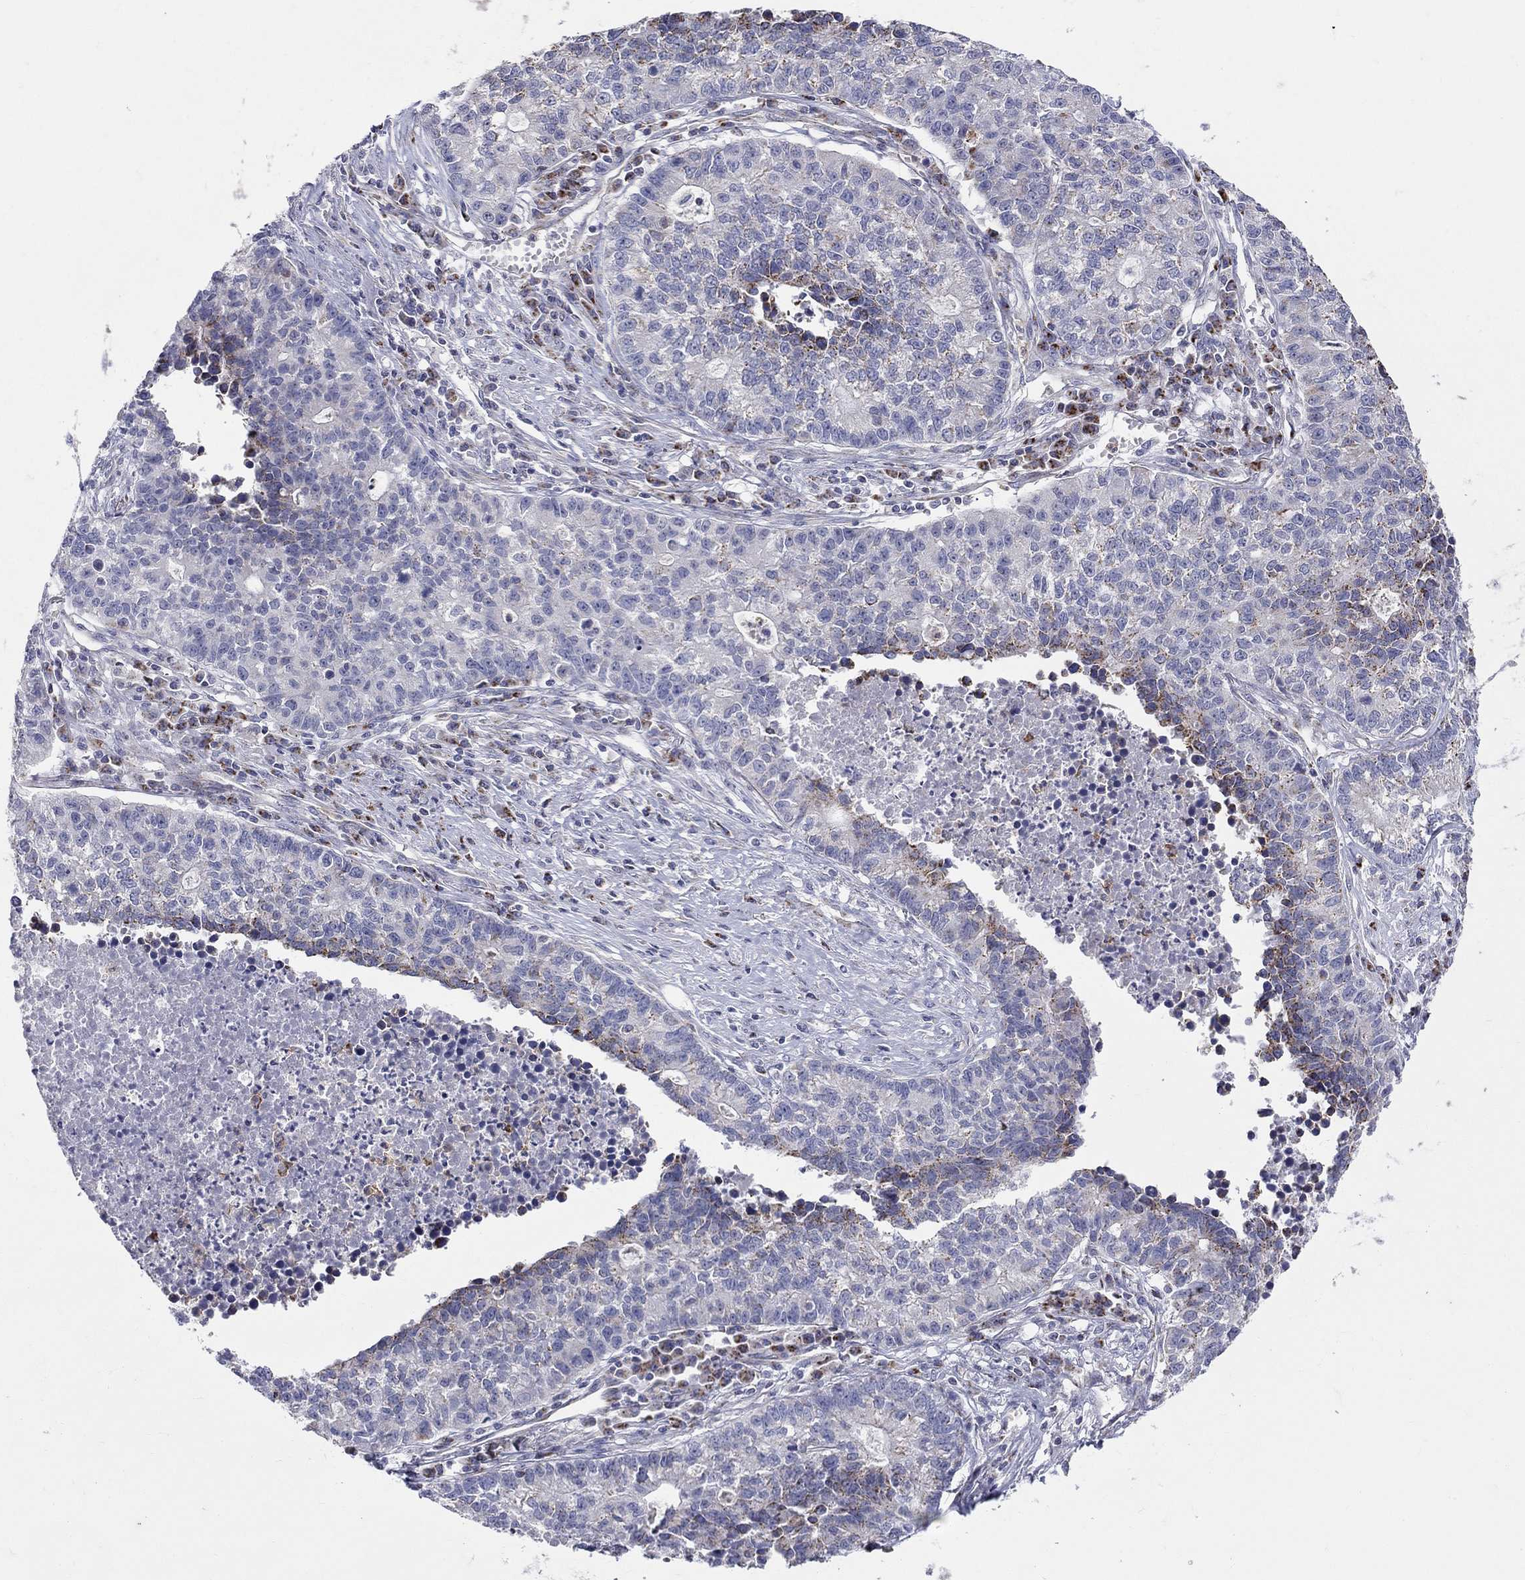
{"staining": {"intensity": "strong", "quantity": "<25%", "location": "cytoplasmic/membranous"}, "tissue": "lung cancer", "cell_type": "Tumor cells", "image_type": "cancer", "snomed": [{"axis": "morphology", "description": "Adenocarcinoma, NOS"}, {"axis": "topography", "description": "Lung"}], "caption": "Lung cancer stained for a protein (brown) shows strong cytoplasmic/membranous positive staining in about <25% of tumor cells.", "gene": "HMX2", "patient": {"sex": "male", "age": 57}}